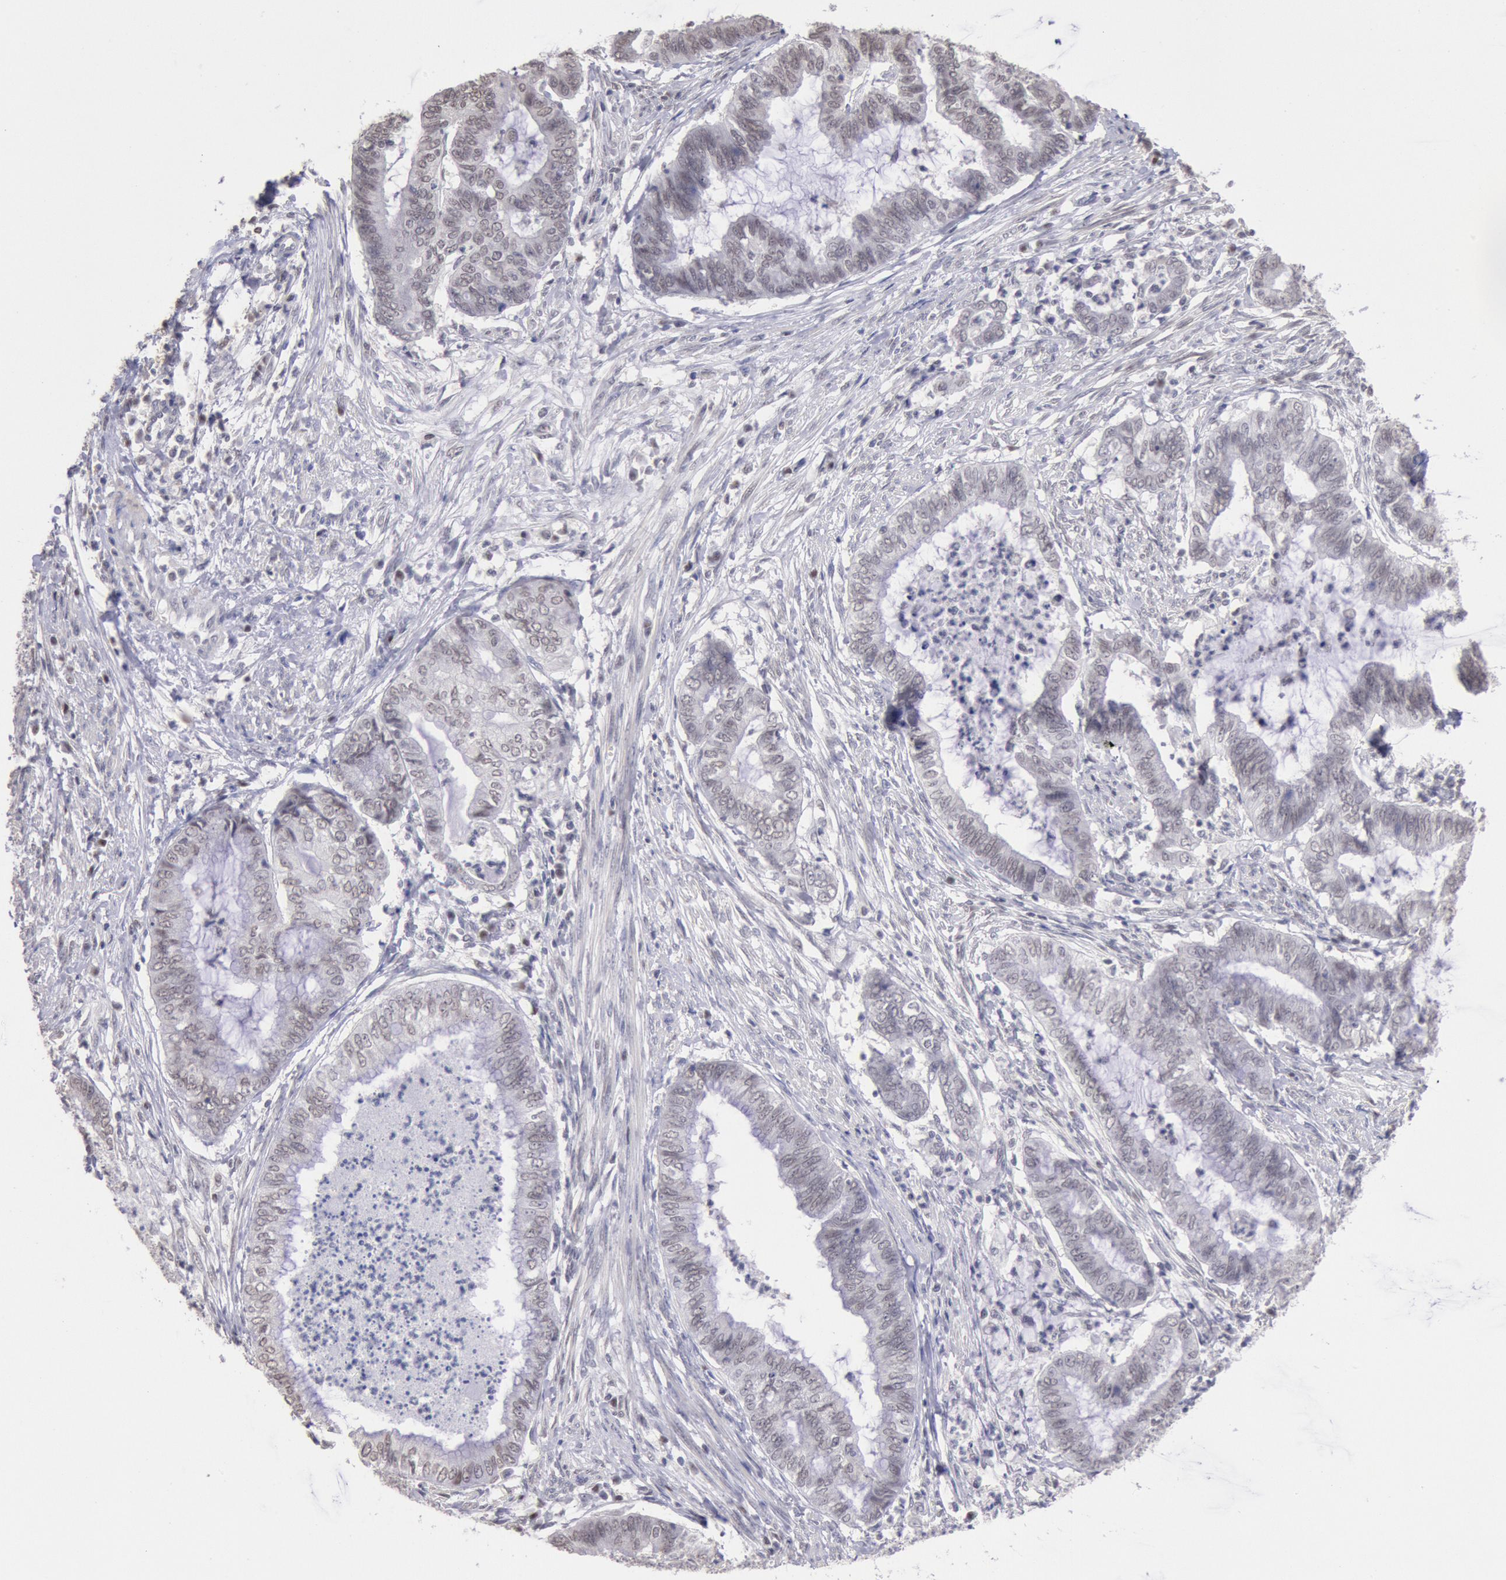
{"staining": {"intensity": "weak", "quantity": "25%-75%", "location": "nuclear"}, "tissue": "endometrial cancer", "cell_type": "Tumor cells", "image_type": "cancer", "snomed": [{"axis": "morphology", "description": "Necrosis, NOS"}, {"axis": "morphology", "description": "Adenocarcinoma, NOS"}, {"axis": "topography", "description": "Endometrium"}], "caption": "An image of human endometrial cancer stained for a protein displays weak nuclear brown staining in tumor cells.", "gene": "MYH7", "patient": {"sex": "female", "age": 79}}